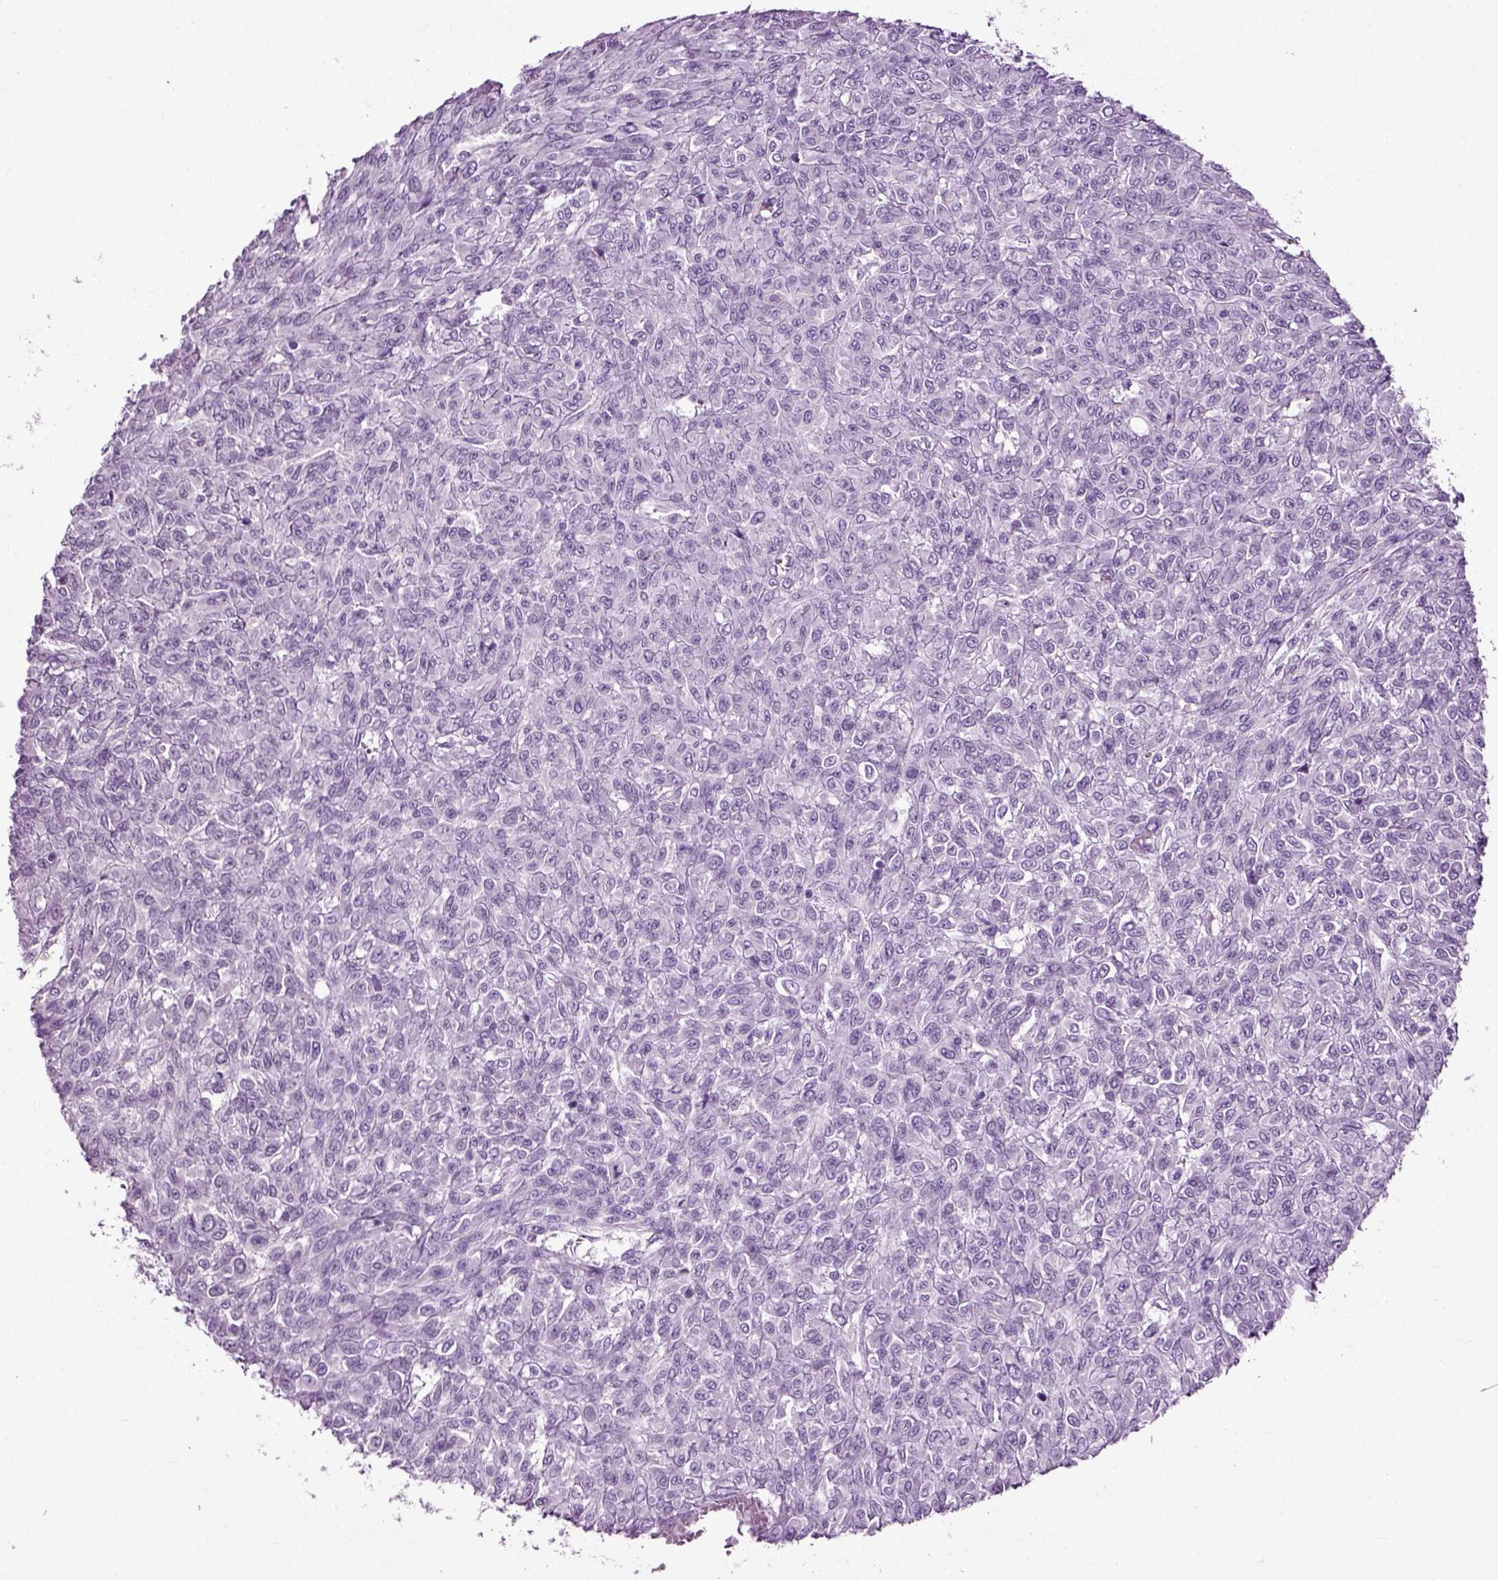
{"staining": {"intensity": "negative", "quantity": "none", "location": "none"}, "tissue": "renal cancer", "cell_type": "Tumor cells", "image_type": "cancer", "snomed": [{"axis": "morphology", "description": "Adenocarcinoma, NOS"}, {"axis": "topography", "description": "Kidney"}], "caption": "IHC micrograph of neoplastic tissue: adenocarcinoma (renal) stained with DAB shows no significant protein expression in tumor cells.", "gene": "DNAH10", "patient": {"sex": "male", "age": 58}}